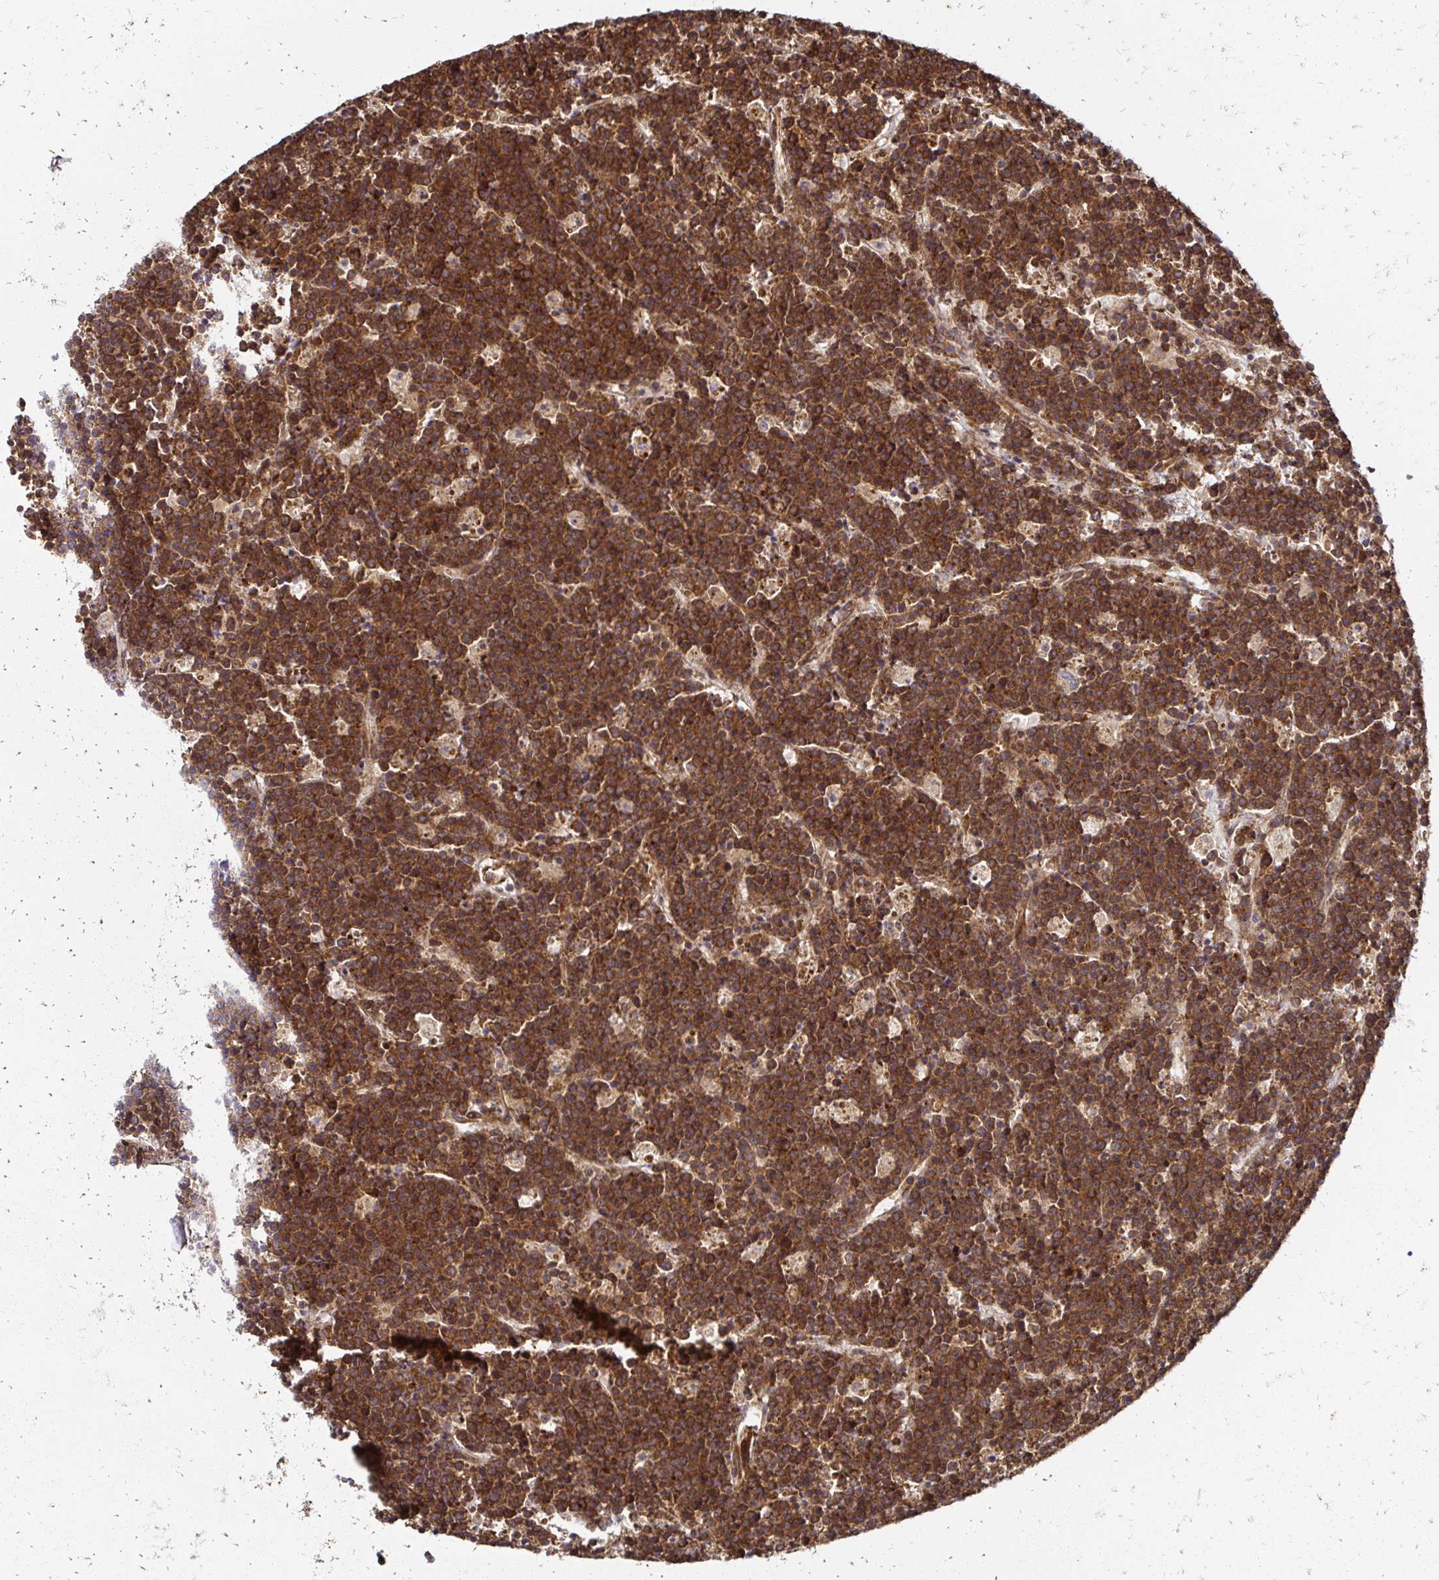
{"staining": {"intensity": "strong", "quantity": ">75%", "location": "cytoplasmic/membranous"}, "tissue": "lymphoma", "cell_type": "Tumor cells", "image_type": "cancer", "snomed": [{"axis": "morphology", "description": "Malignant lymphoma, non-Hodgkin's type, High grade"}, {"axis": "topography", "description": "Ovary"}], "caption": "Immunohistochemical staining of high-grade malignant lymphoma, non-Hodgkin's type reveals high levels of strong cytoplasmic/membranous expression in approximately >75% of tumor cells.", "gene": "ZW10", "patient": {"sex": "female", "age": 56}}